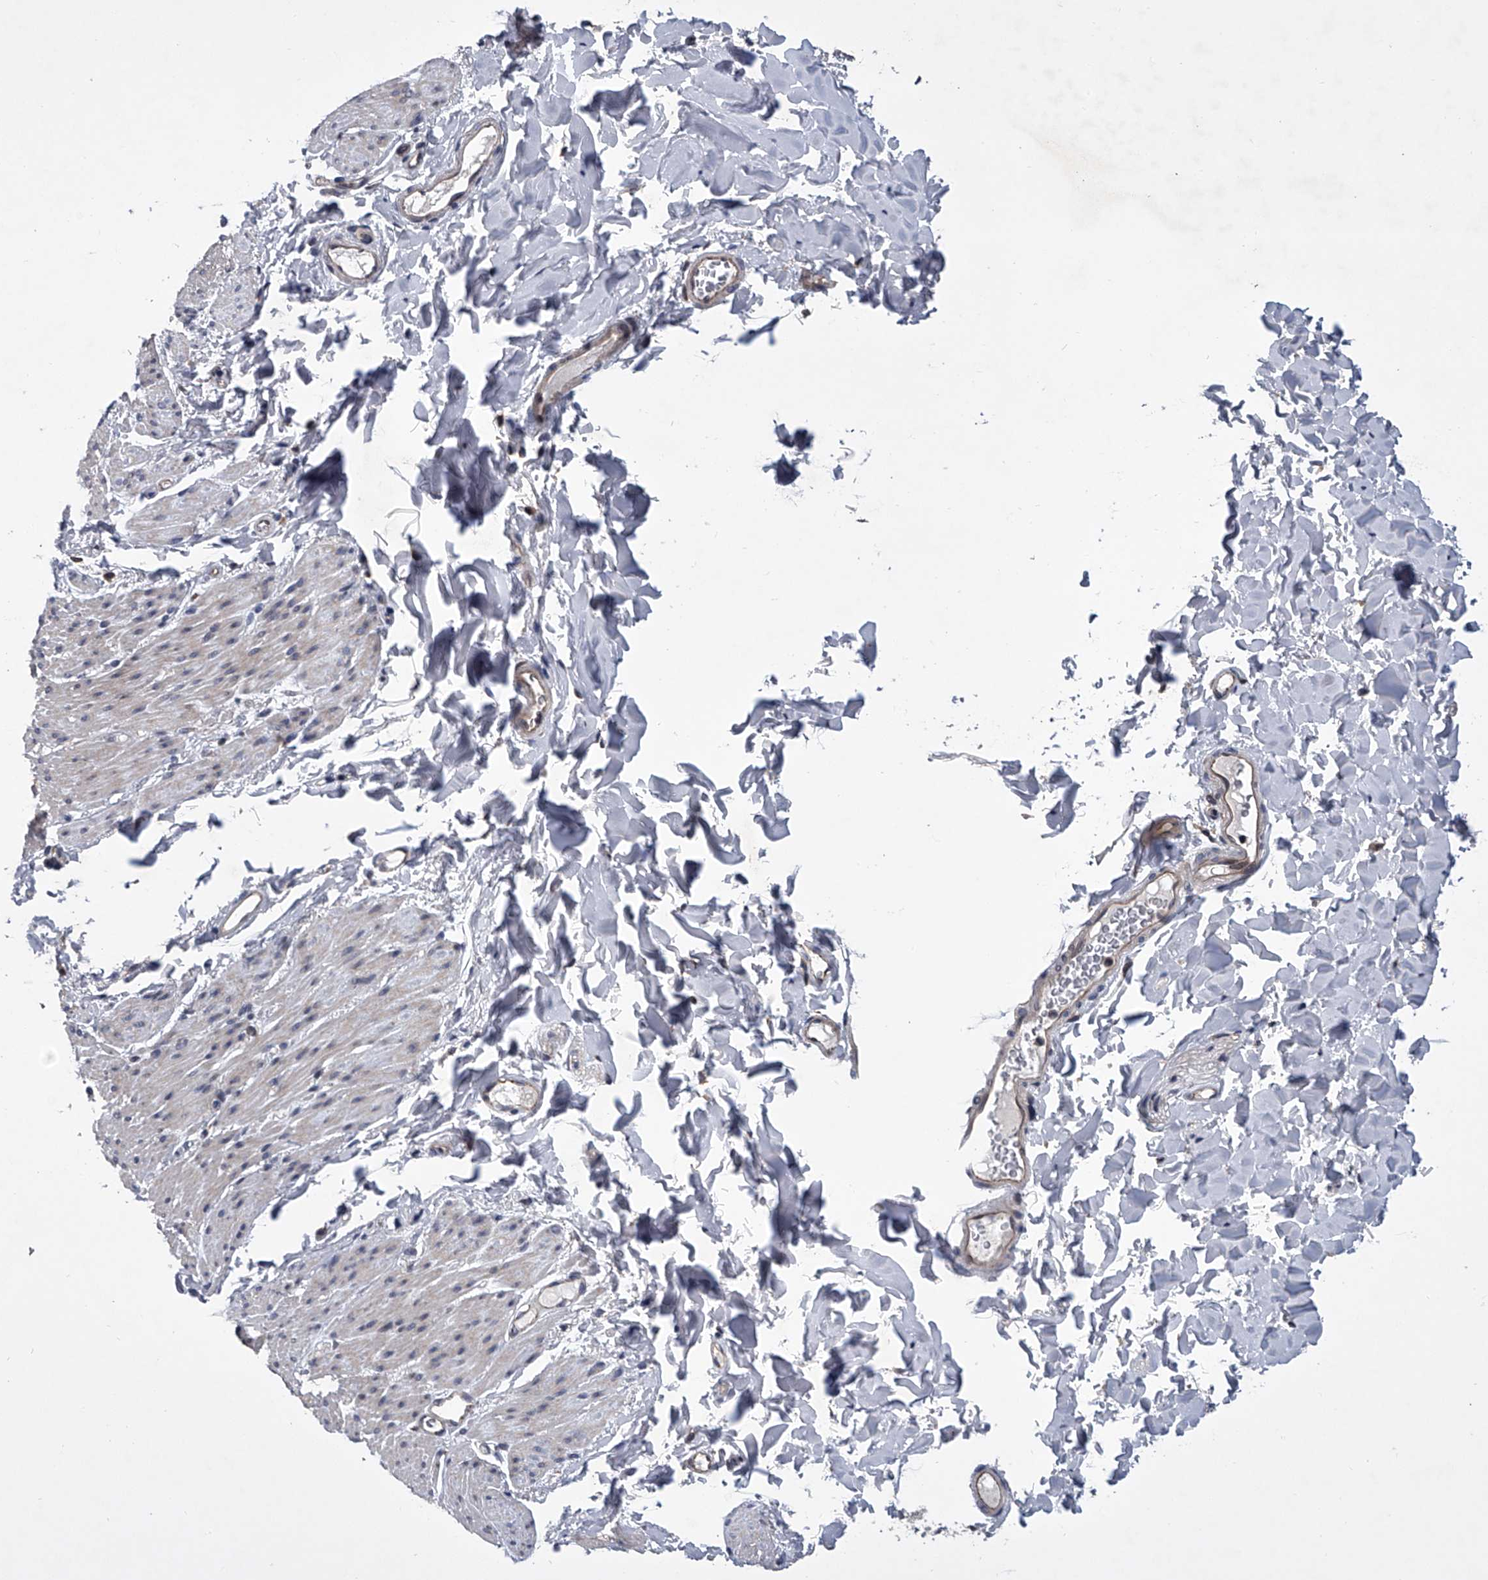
{"staining": {"intensity": "negative", "quantity": "none", "location": "none"}, "tissue": "smooth muscle", "cell_type": "Smooth muscle cells", "image_type": "normal", "snomed": [{"axis": "morphology", "description": "Normal tissue, NOS"}, {"axis": "topography", "description": "Colon"}, {"axis": "topography", "description": "Peripheral nerve tissue"}], "caption": "There is no significant positivity in smooth muscle cells of smooth muscle. (DAB immunohistochemistry (IHC) visualized using brightfield microscopy, high magnification).", "gene": "TRIM8", "patient": {"sex": "female", "age": 61}}